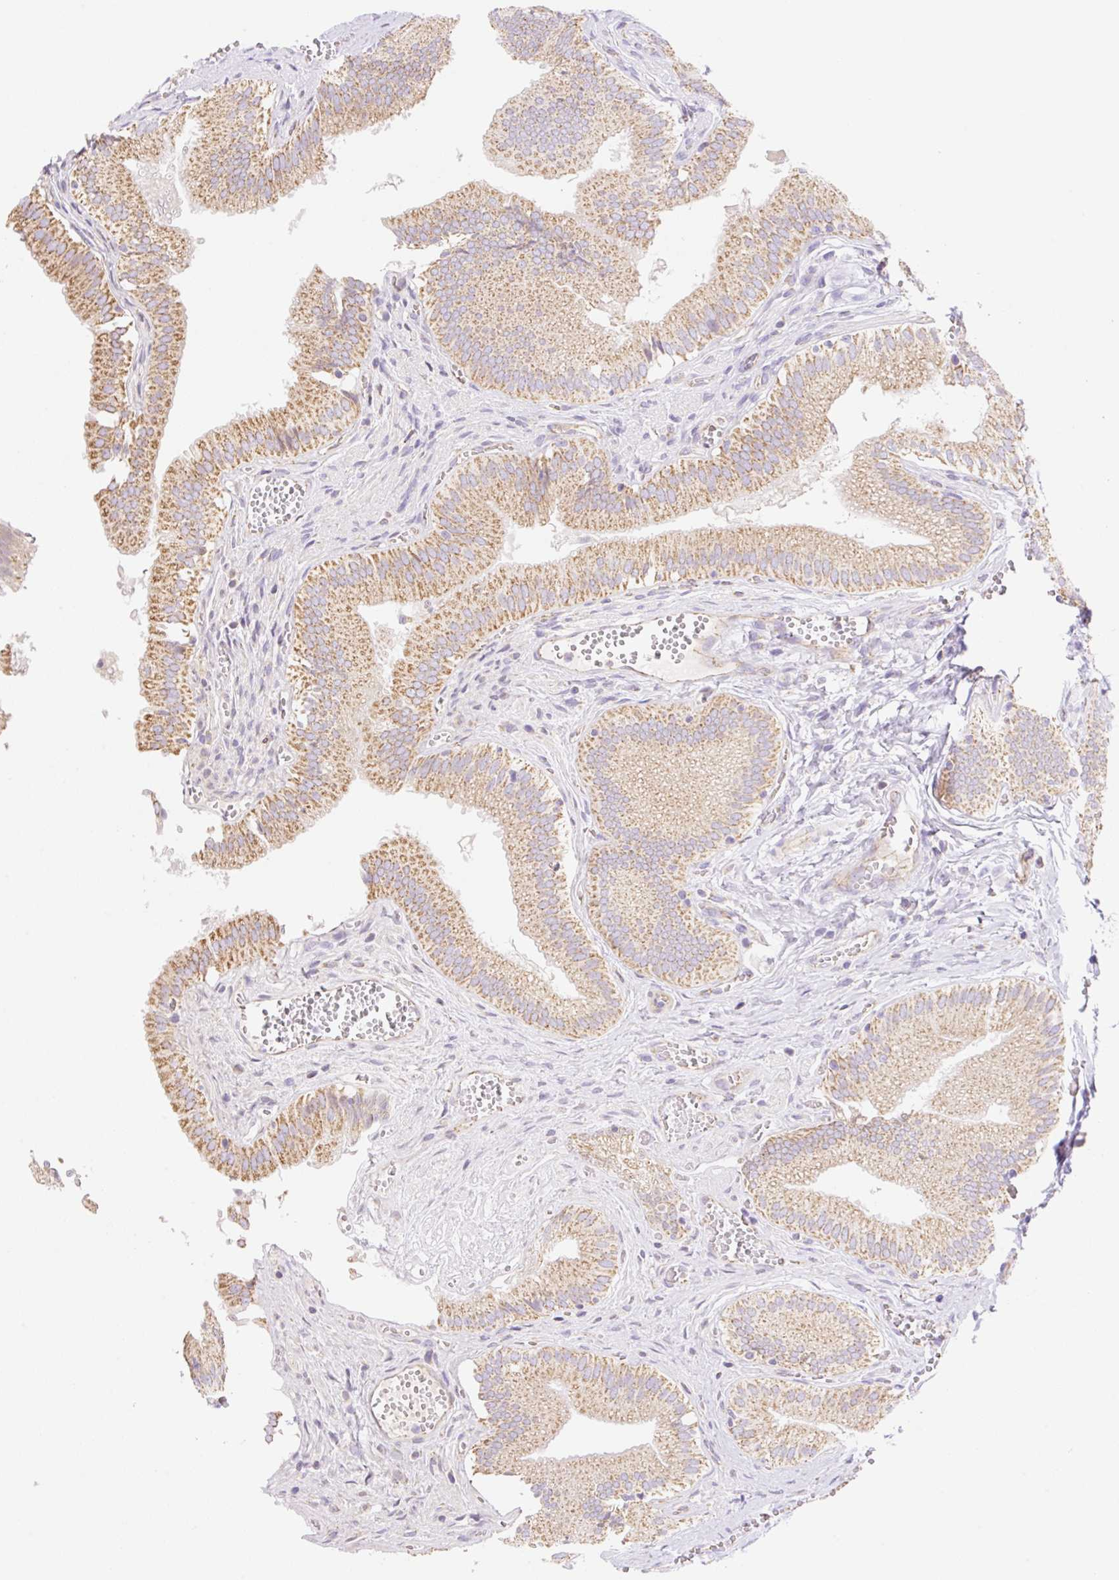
{"staining": {"intensity": "moderate", "quantity": ">75%", "location": "cytoplasmic/membranous"}, "tissue": "gallbladder", "cell_type": "Glandular cells", "image_type": "normal", "snomed": [{"axis": "morphology", "description": "Normal tissue, NOS"}, {"axis": "topography", "description": "Gallbladder"}, {"axis": "topography", "description": "Peripheral nerve tissue"}], "caption": "Immunohistochemistry (DAB) staining of unremarkable gallbladder reveals moderate cytoplasmic/membranous protein expression in about >75% of glandular cells.", "gene": "ESAM", "patient": {"sex": "male", "age": 17}}